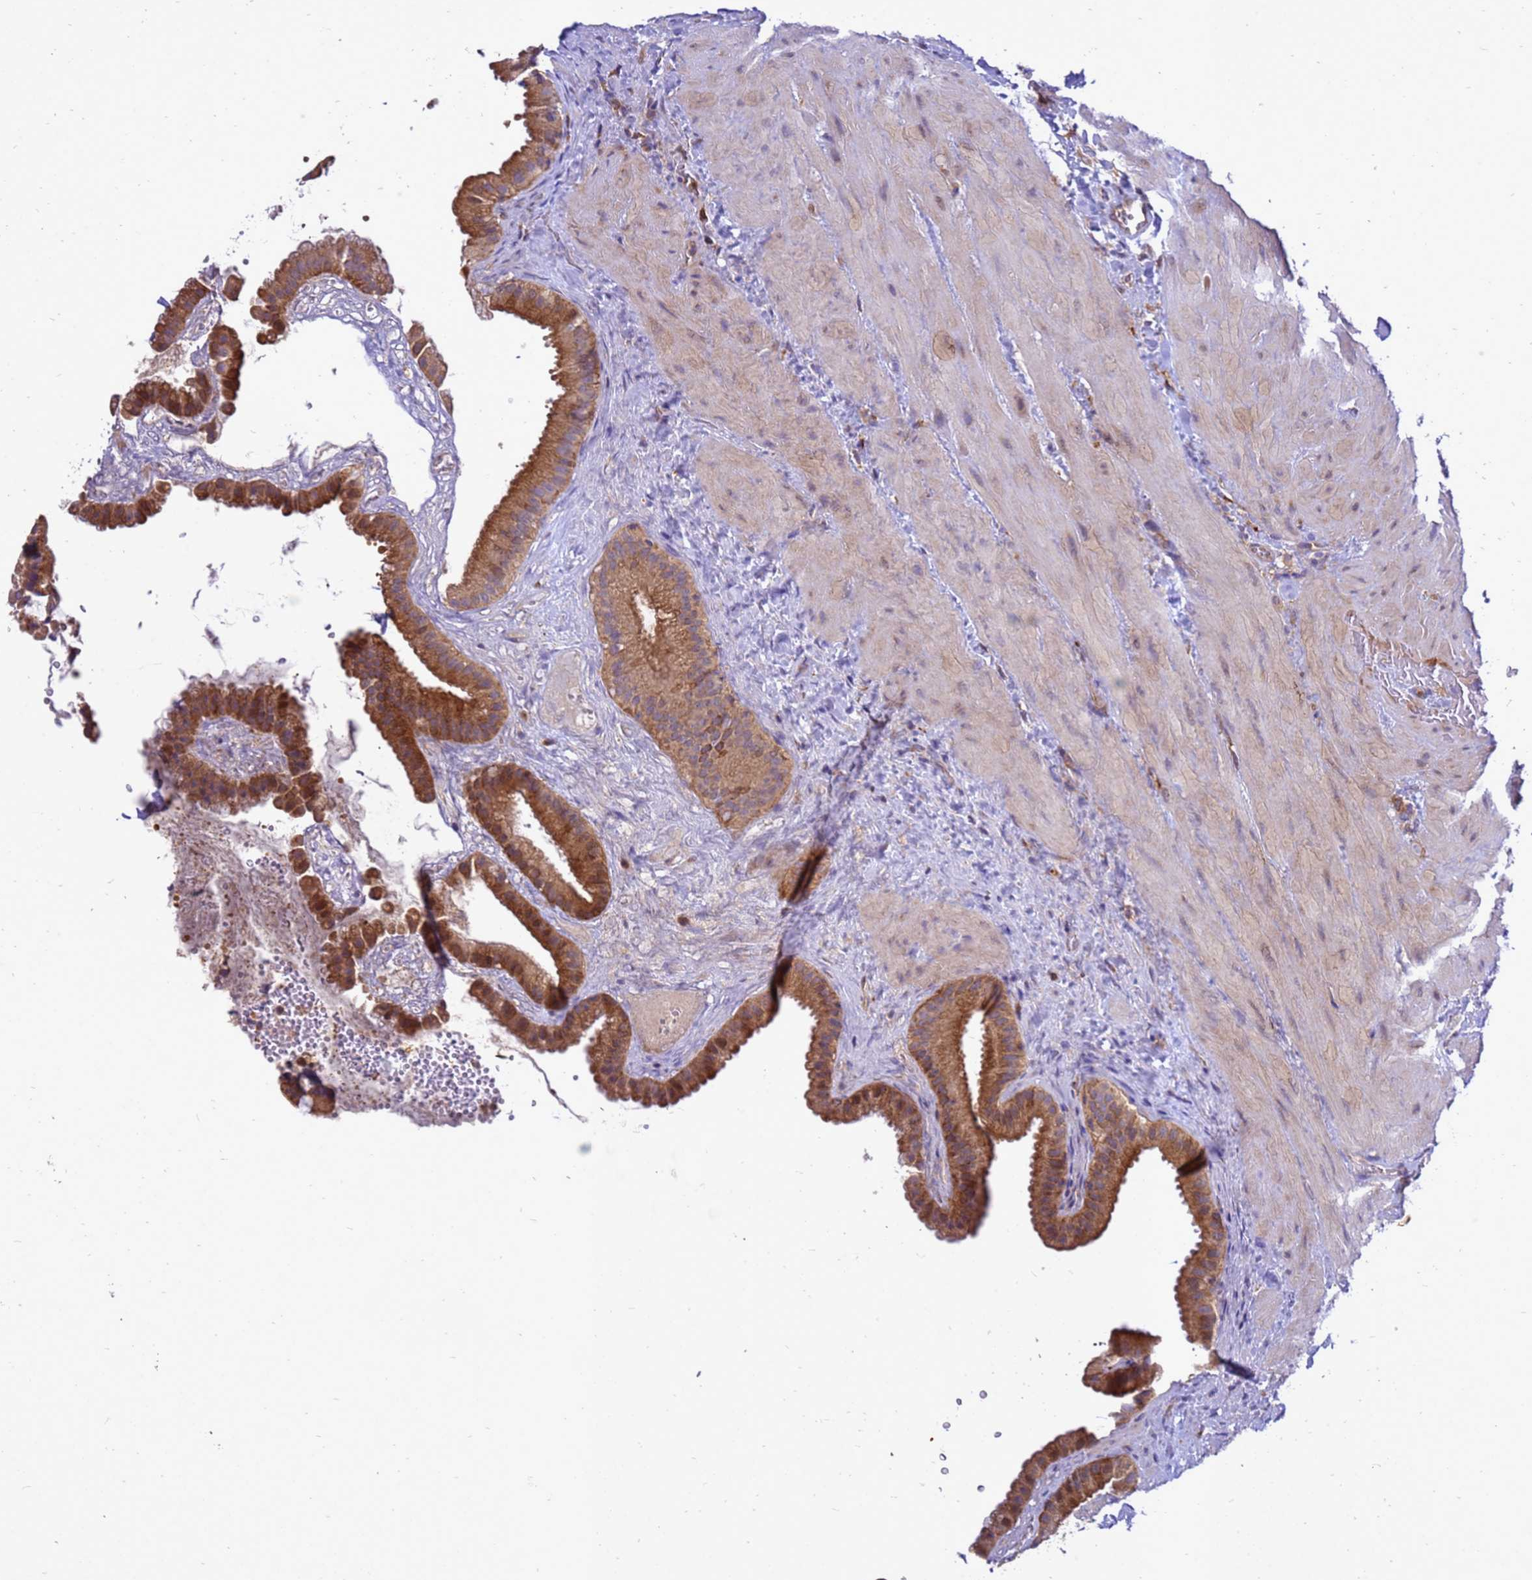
{"staining": {"intensity": "moderate", "quantity": ">75%", "location": "cytoplasmic/membranous"}, "tissue": "gallbladder", "cell_type": "Glandular cells", "image_type": "normal", "snomed": [{"axis": "morphology", "description": "Normal tissue, NOS"}, {"axis": "topography", "description": "Gallbladder"}], "caption": "Human gallbladder stained for a protein (brown) demonstrates moderate cytoplasmic/membranous positive expression in about >75% of glandular cells.", "gene": "RNF215", "patient": {"sex": "male", "age": 55}}